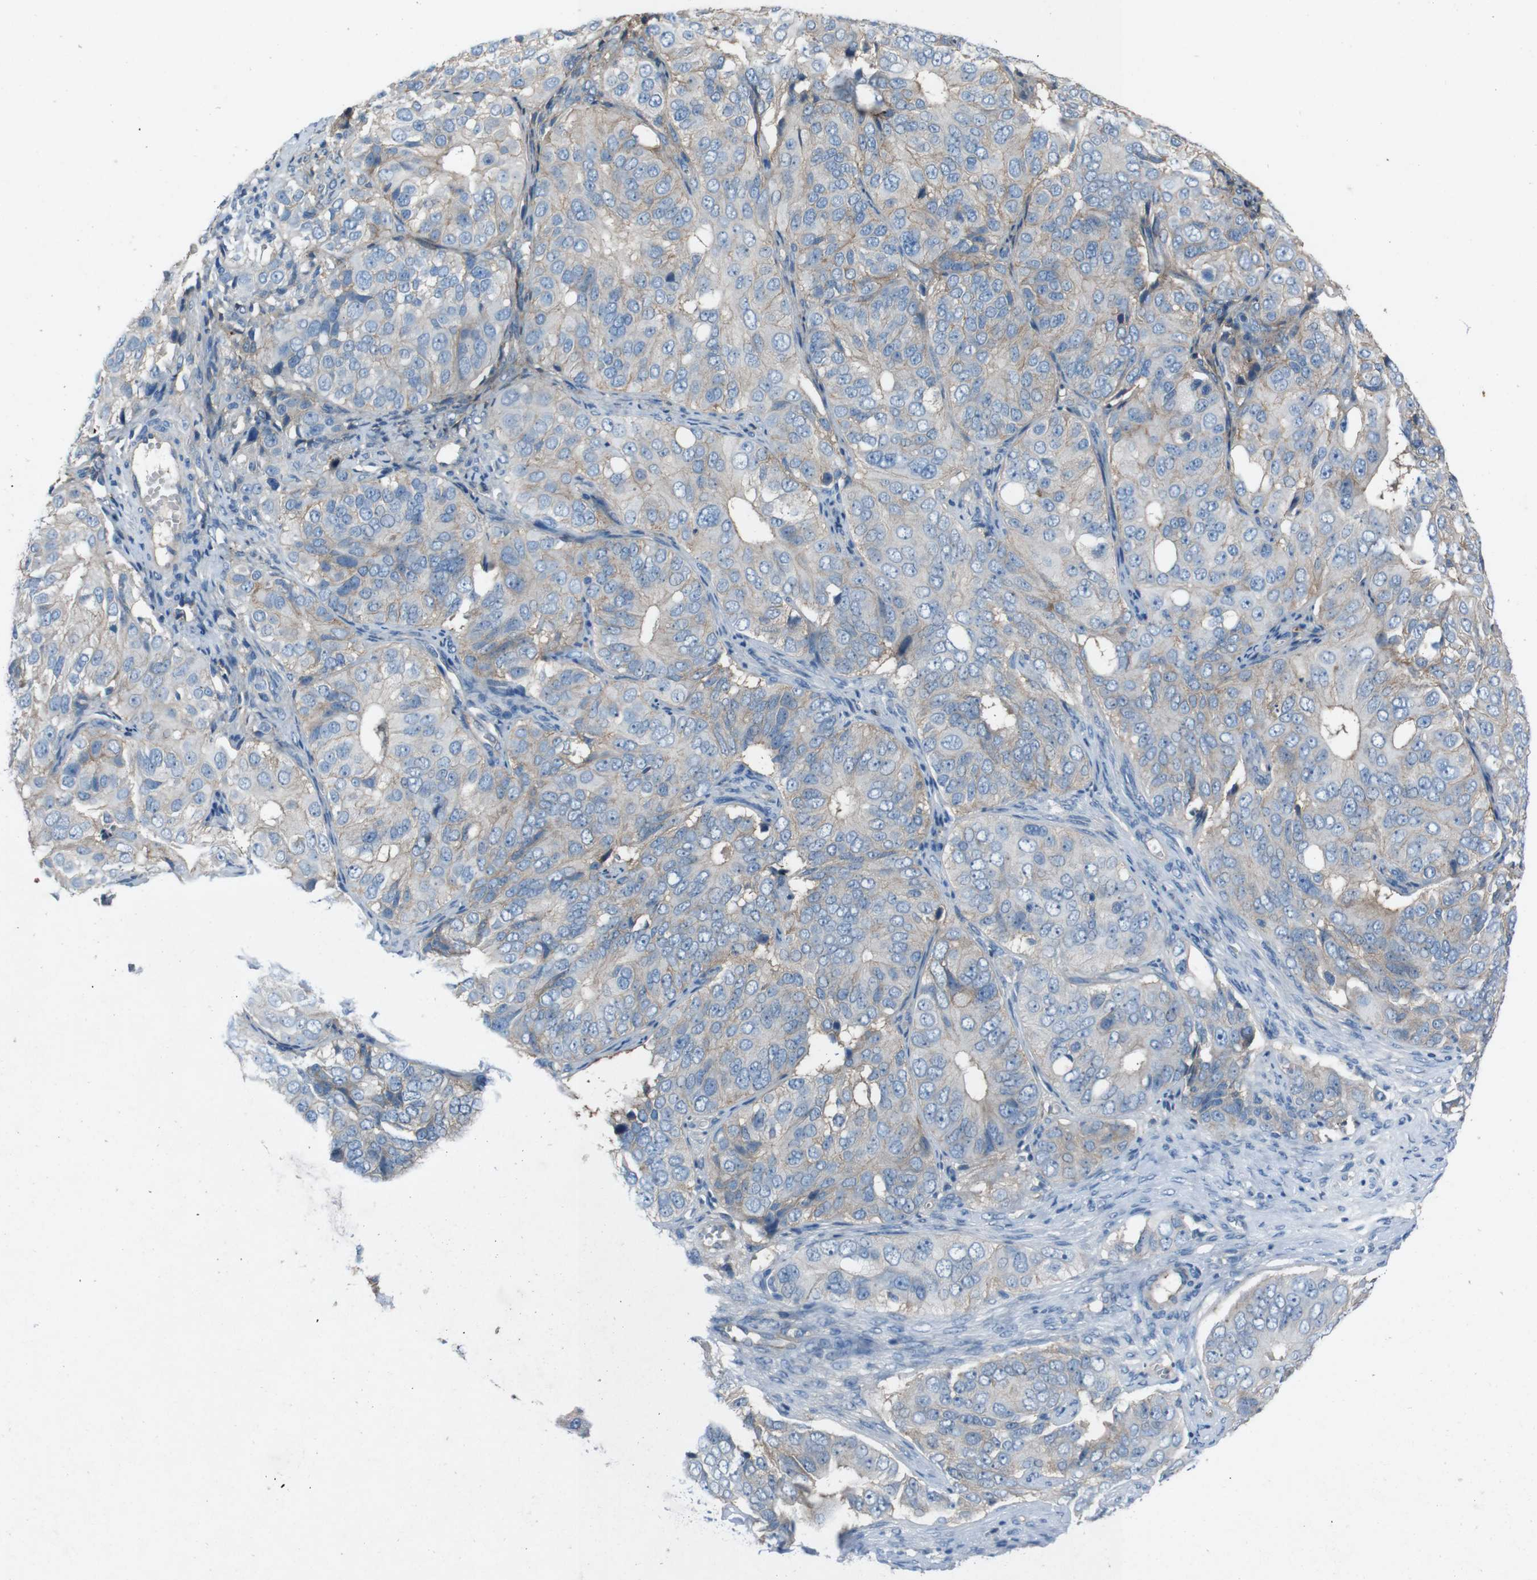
{"staining": {"intensity": "weak", "quantity": "<25%", "location": "cytoplasmic/membranous"}, "tissue": "ovarian cancer", "cell_type": "Tumor cells", "image_type": "cancer", "snomed": [{"axis": "morphology", "description": "Carcinoma, endometroid"}, {"axis": "topography", "description": "Ovary"}], "caption": "DAB (3,3'-diaminobenzidine) immunohistochemical staining of ovarian cancer reveals no significant staining in tumor cells.", "gene": "PVR", "patient": {"sex": "female", "age": 51}}